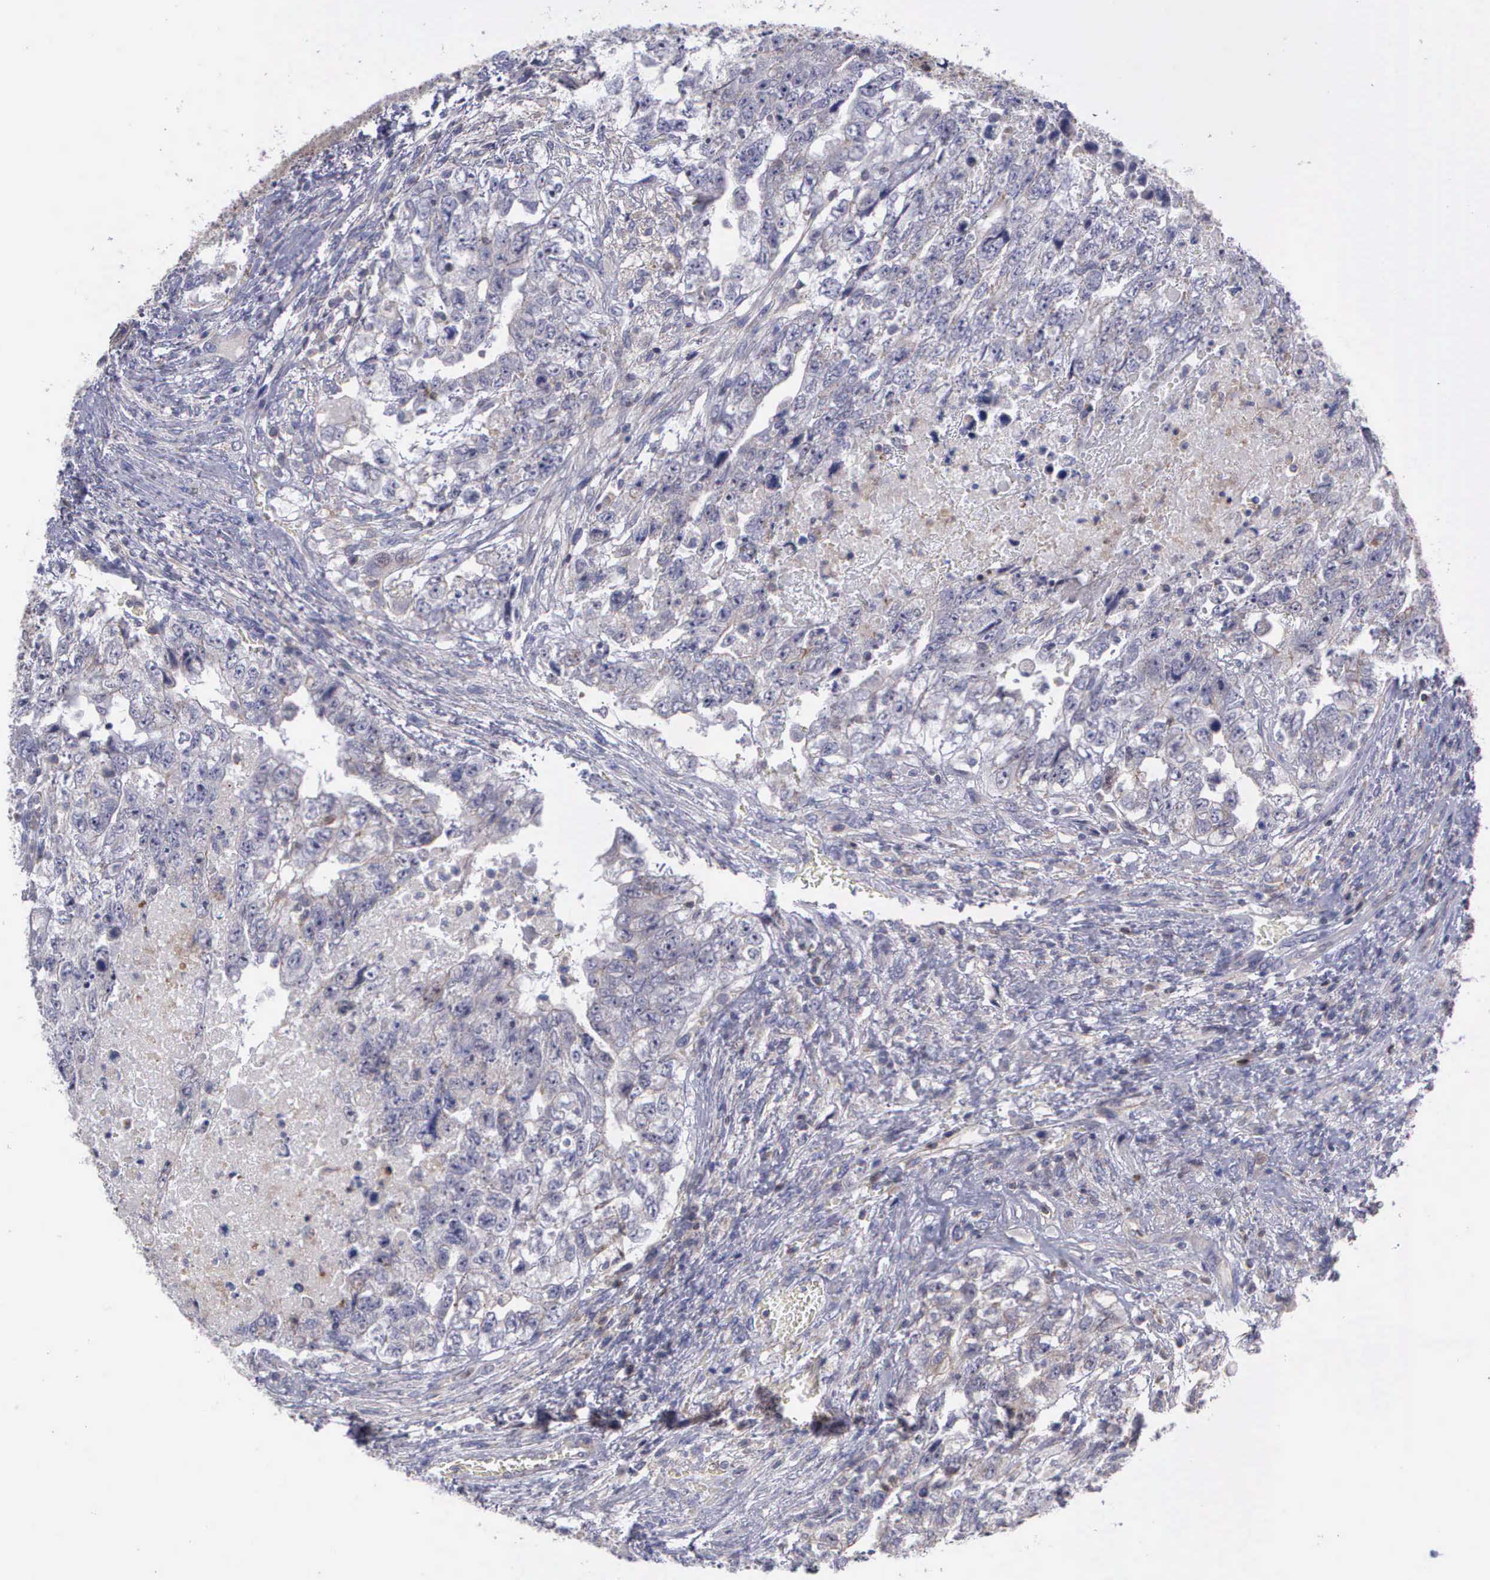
{"staining": {"intensity": "negative", "quantity": "none", "location": "none"}, "tissue": "testis cancer", "cell_type": "Tumor cells", "image_type": "cancer", "snomed": [{"axis": "morphology", "description": "Carcinoma, Embryonal, NOS"}, {"axis": "topography", "description": "Testis"}], "caption": "This is a image of IHC staining of testis cancer (embryonal carcinoma), which shows no positivity in tumor cells. (DAB (3,3'-diaminobenzidine) immunohistochemistry, high magnification).", "gene": "MICAL3", "patient": {"sex": "male", "age": 36}}